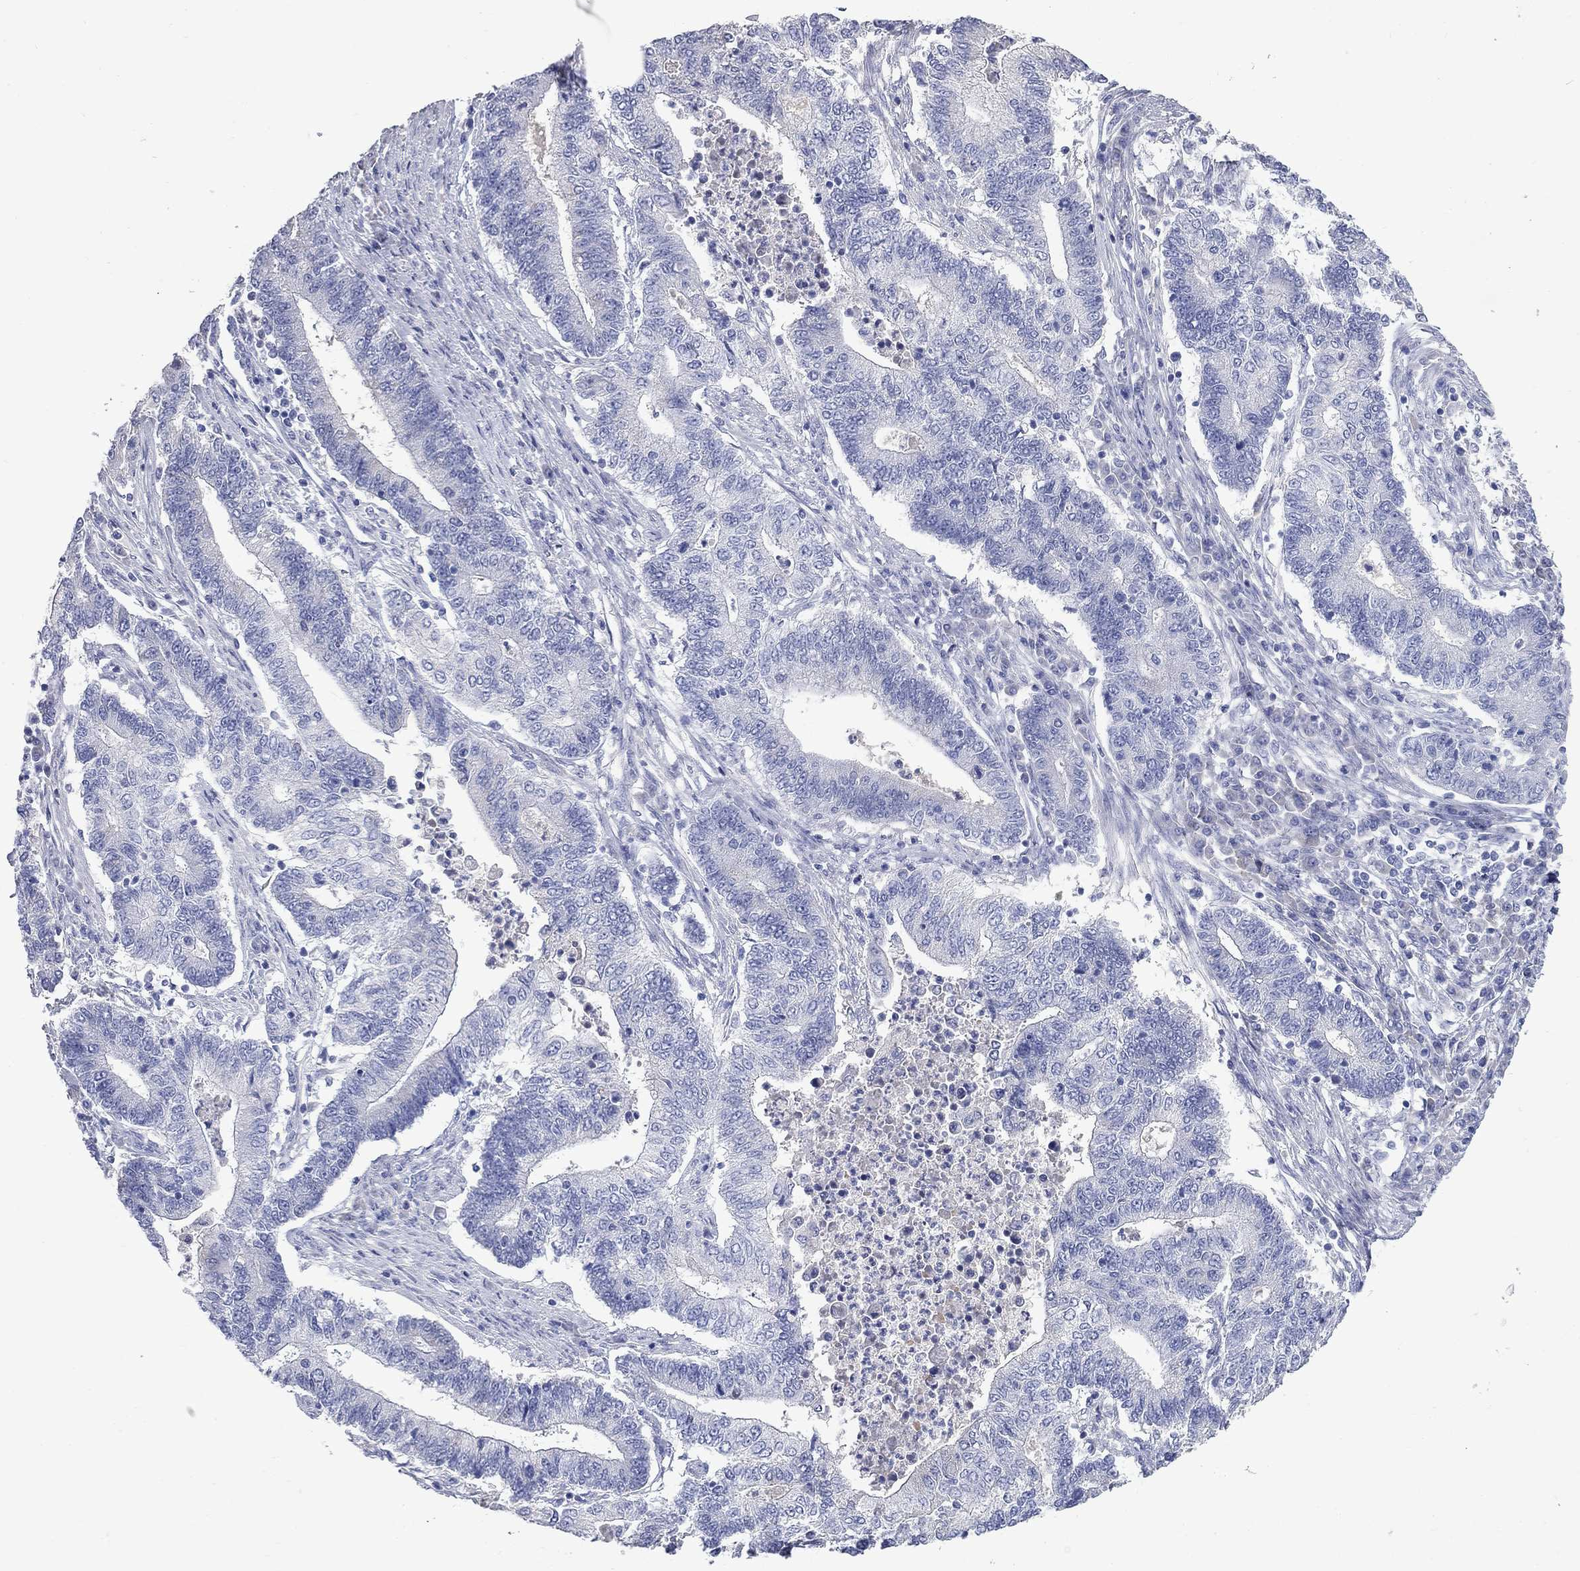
{"staining": {"intensity": "negative", "quantity": "none", "location": "none"}, "tissue": "endometrial cancer", "cell_type": "Tumor cells", "image_type": "cancer", "snomed": [{"axis": "morphology", "description": "Adenocarcinoma, NOS"}, {"axis": "topography", "description": "Uterus"}, {"axis": "topography", "description": "Endometrium"}], "caption": "Endometrial cancer was stained to show a protein in brown. There is no significant staining in tumor cells. The staining is performed using DAB (3,3'-diaminobenzidine) brown chromogen with nuclei counter-stained in using hematoxylin.", "gene": "UNC119B", "patient": {"sex": "female", "age": 54}}